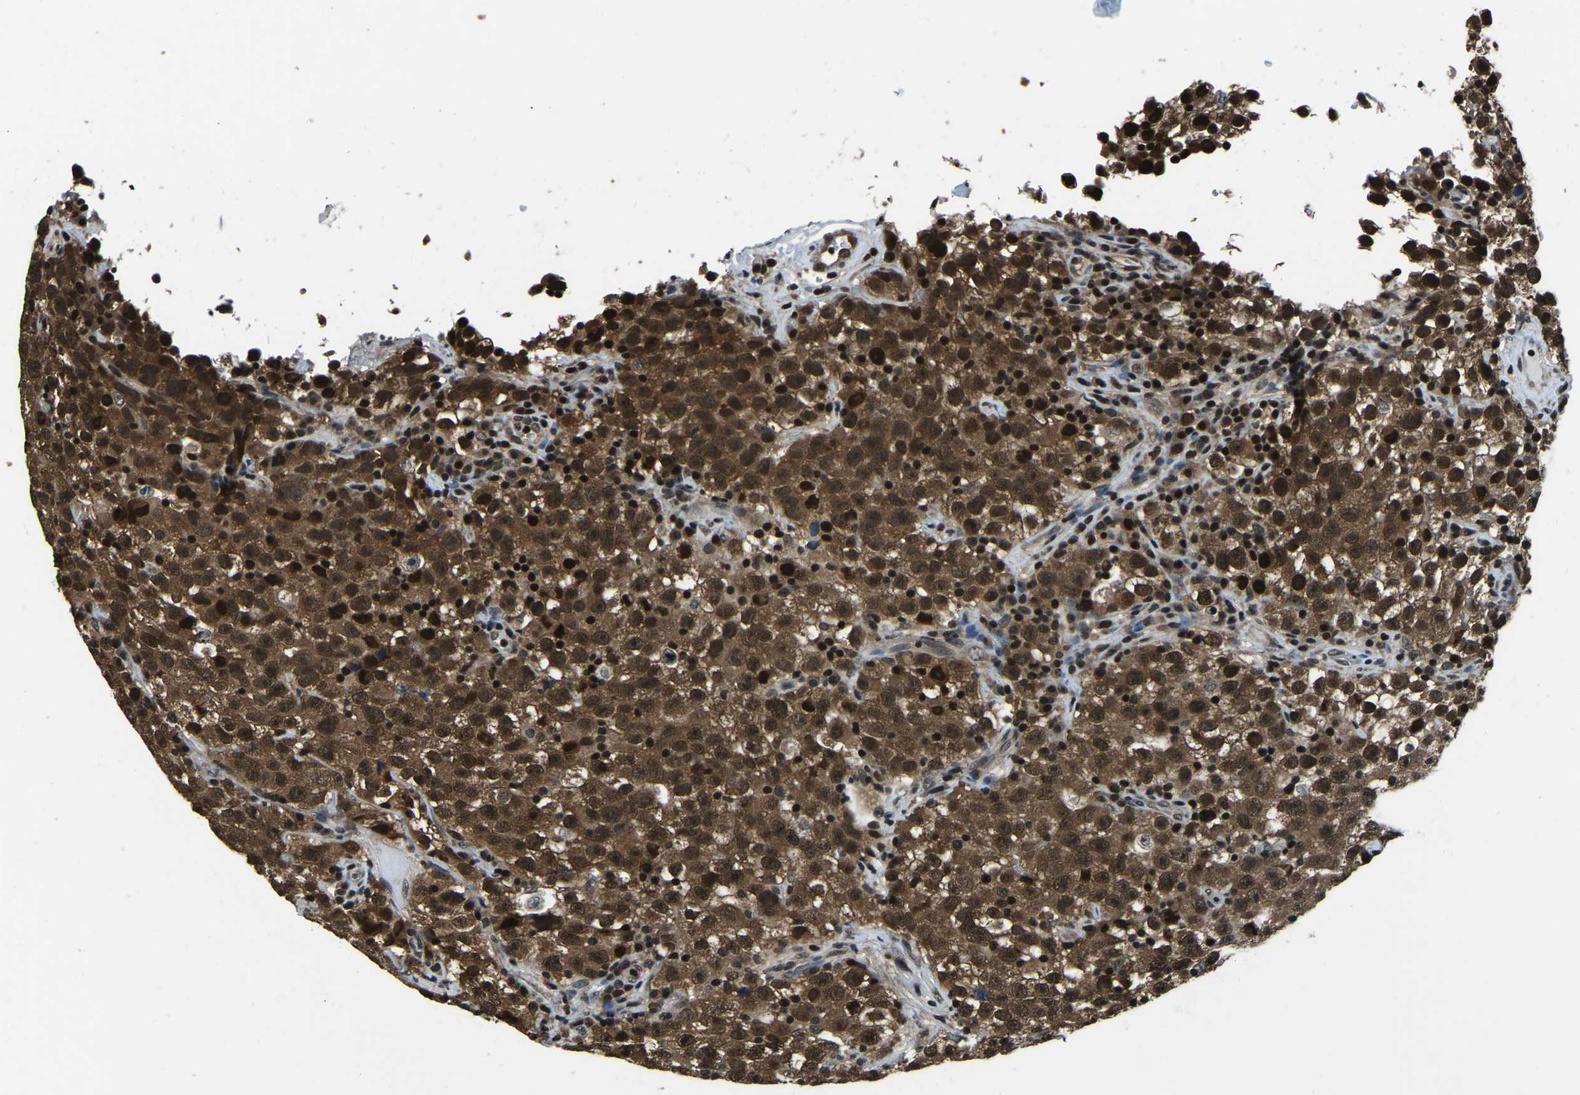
{"staining": {"intensity": "strong", "quantity": "25%-75%", "location": "cytoplasmic/membranous,nuclear"}, "tissue": "testis cancer", "cell_type": "Tumor cells", "image_type": "cancer", "snomed": [{"axis": "morphology", "description": "Seminoma, NOS"}, {"axis": "topography", "description": "Testis"}], "caption": "Testis seminoma tissue displays strong cytoplasmic/membranous and nuclear expression in approximately 25%-75% of tumor cells, visualized by immunohistochemistry. Nuclei are stained in blue.", "gene": "ANKIB1", "patient": {"sex": "male", "age": 22}}